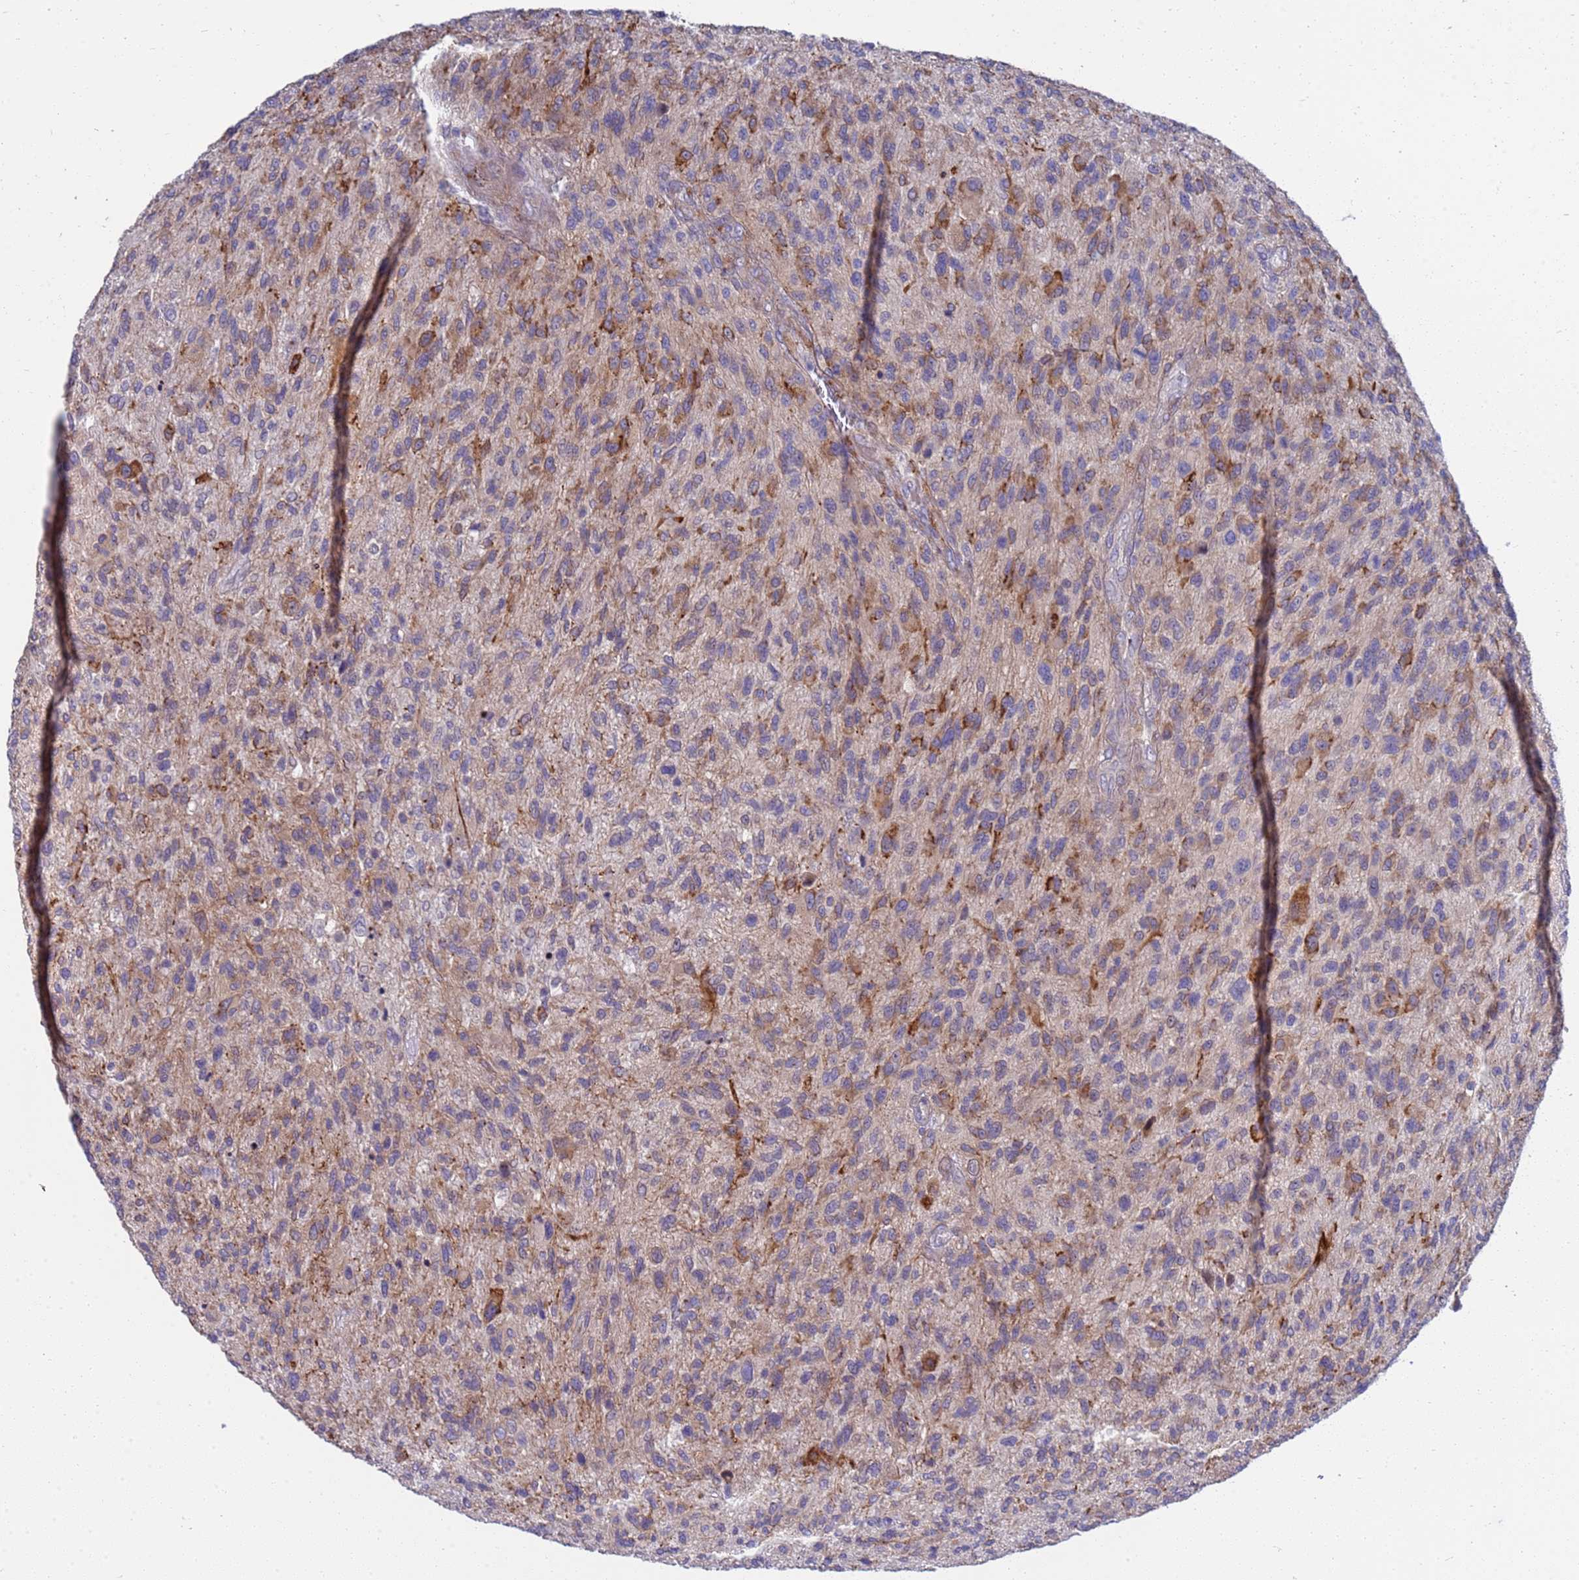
{"staining": {"intensity": "moderate", "quantity": "<25%", "location": "cytoplasmic/membranous"}, "tissue": "glioma", "cell_type": "Tumor cells", "image_type": "cancer", "snomed": [{"axis": "morphology", "description": "Glioma, malignant, High grade"}, {"axis": "topography", "description": "Brain"}], "caption": "Immunohistochemical staining of human malignant glioma (high-grade) exhibits low levels of moderate cytoplasmic/membranous protein expression in approximately <25% of tumor cells. The protein is stained brown, and the nuclei are stained in blue (DAB IHC with brightfield microscopy, high magnification).", "gene": "ENOSF1", "patient": {"sex": "male", "age": 47}}